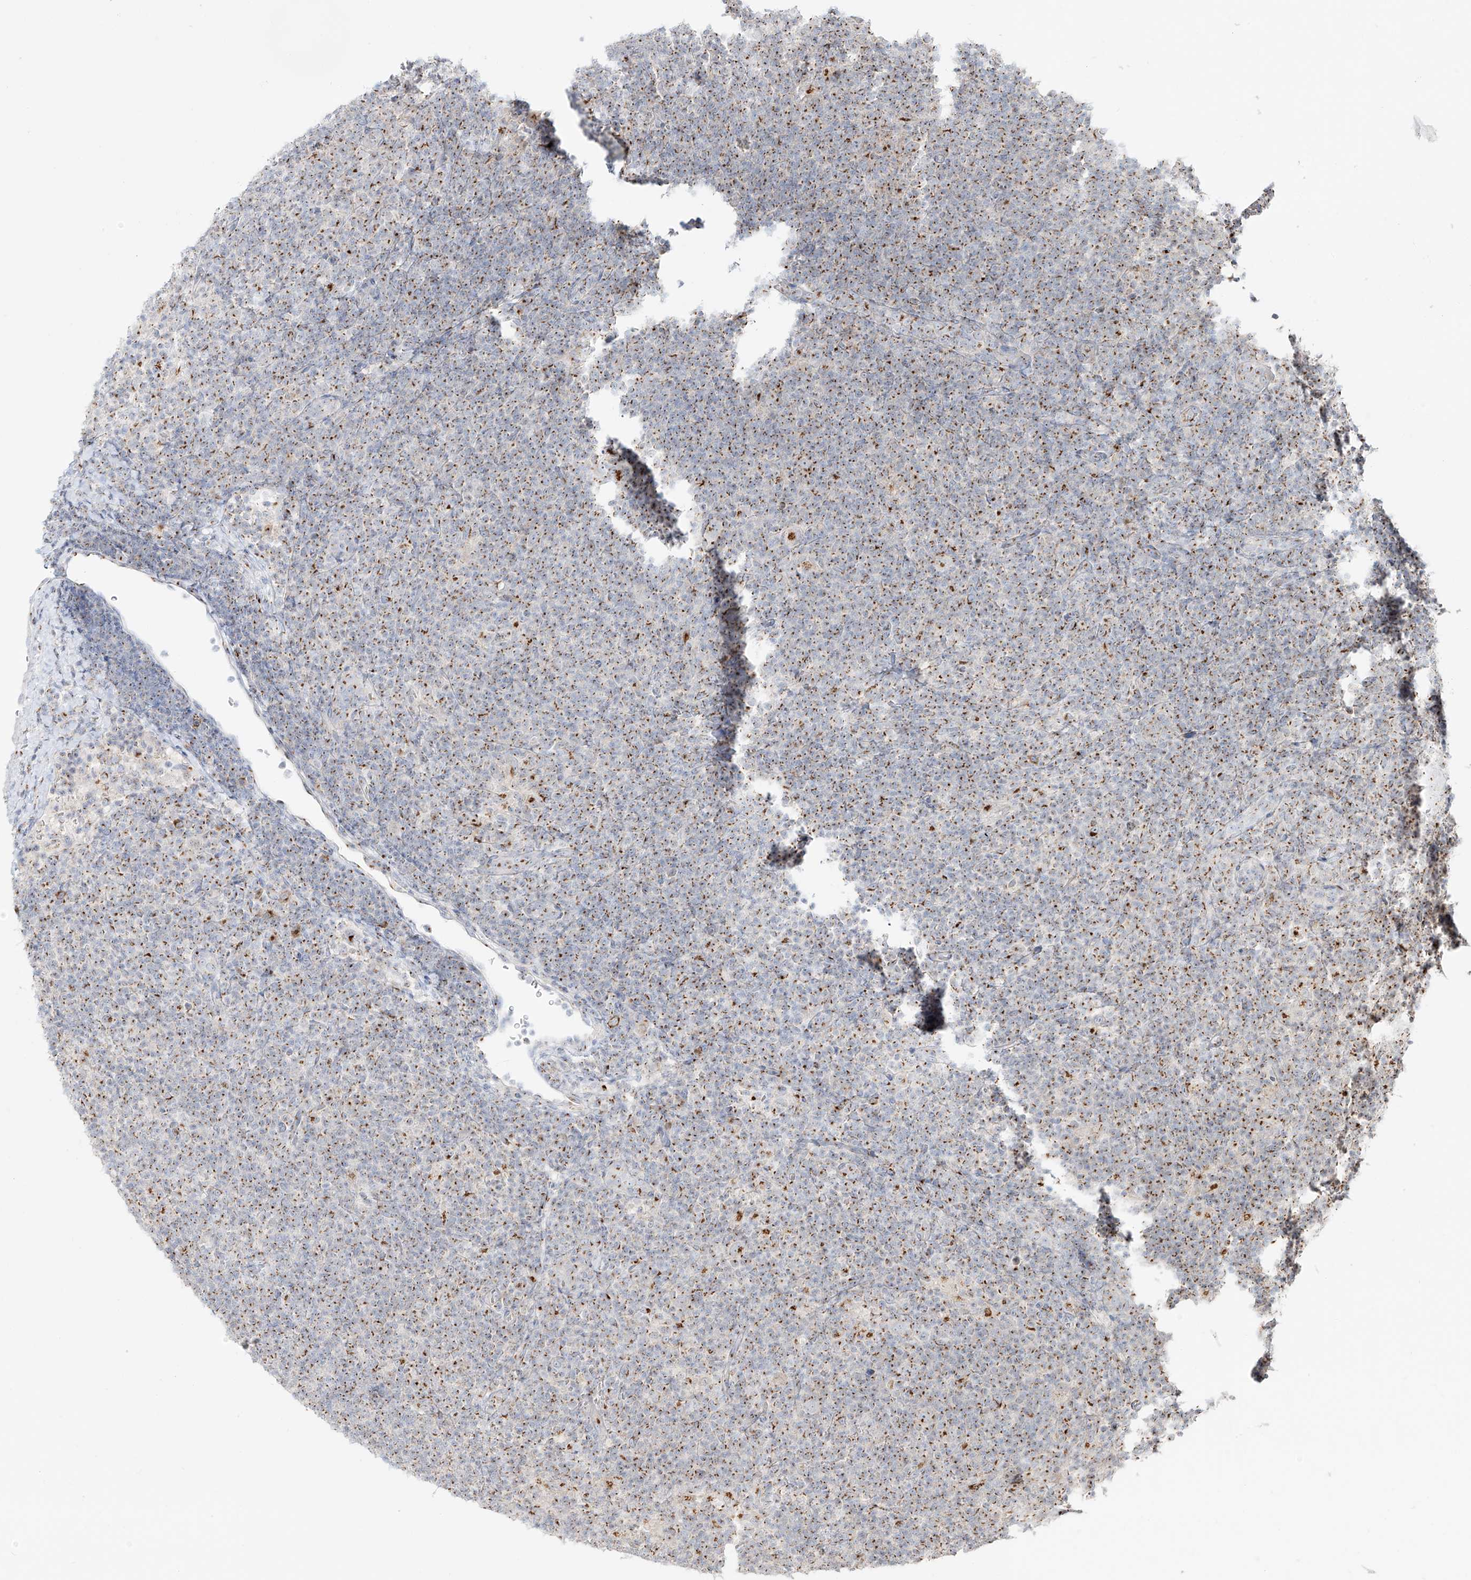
{"staining": {"intensity": "moderate", "quantity": "<25%", "location": "cytoplasmic/membranous"}, "tissue": "lymphoma", "cell_type": "Tumor cells", "image_type": "cancer", "snomed": [{"axis": "morphology", "description": "Hodgkin's disease, NOS"}, {"axis": "topography", "description": "Lymph node"}], "caption": "Tumor cells exhibit moderate cytoplasmic/membranous positivity in approximately <25% of cells in Hodgkin's disease.", "gene": "BSDC1", "patient": {"sex": "female", "age": 57}}